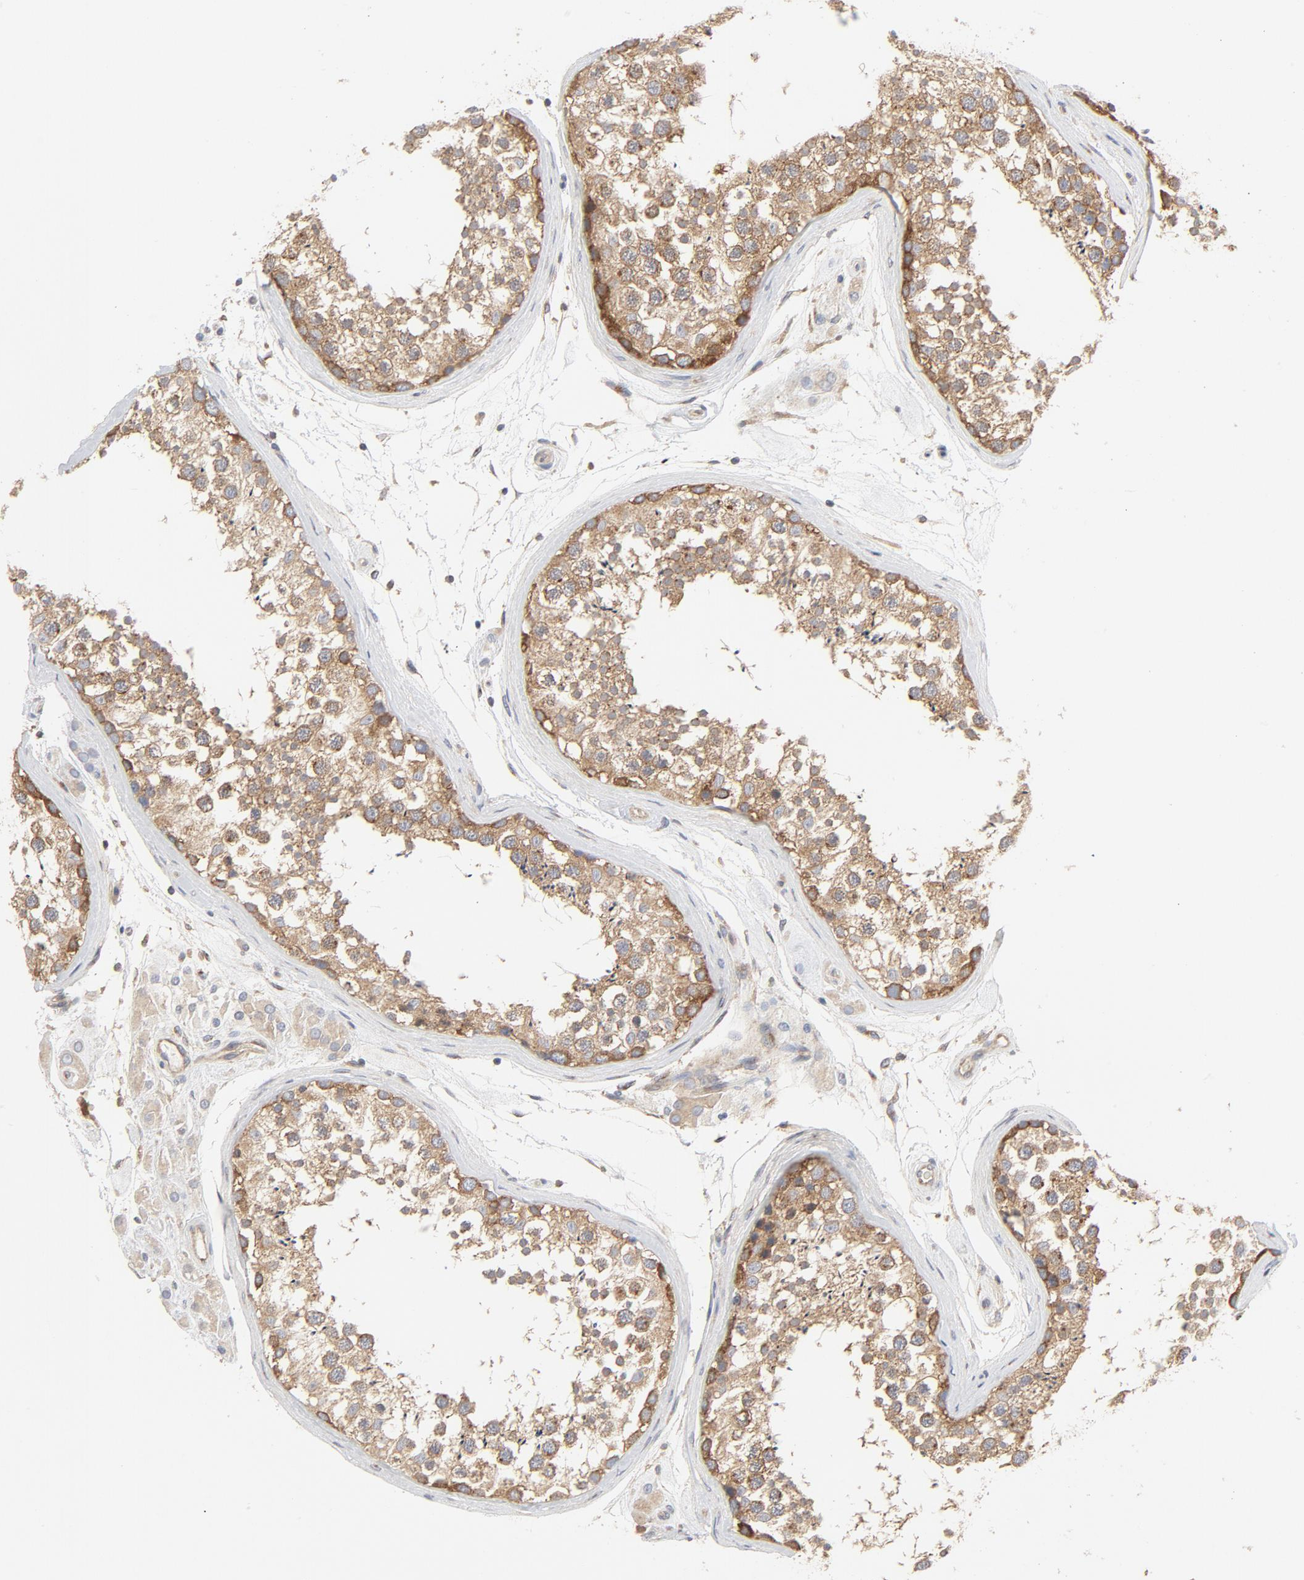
{"staining": {"intensity": "moderate", "quantity": ">75%", "location": "cytoplasmic/membranous"}, "tissue": "testis", "cell_type": "Cells in seminiferous ducts", "image_type": "normal", "snomed": [{"axis": "morphology", "description": "Normal tissue, NOS"}, {"axis": "topography", "description": "Testis"}], "caption": "The photomicrograph reveals staining of benign testis, revealing moderate cytoplasmic/membranous protein staining (brown color) within cells in seminiferous ducts. (brown staining indicates protein expression, while blue staining denotes nuclei).", "gene": "RABEP1", "patient": {"sex": "male", "age": 46}}